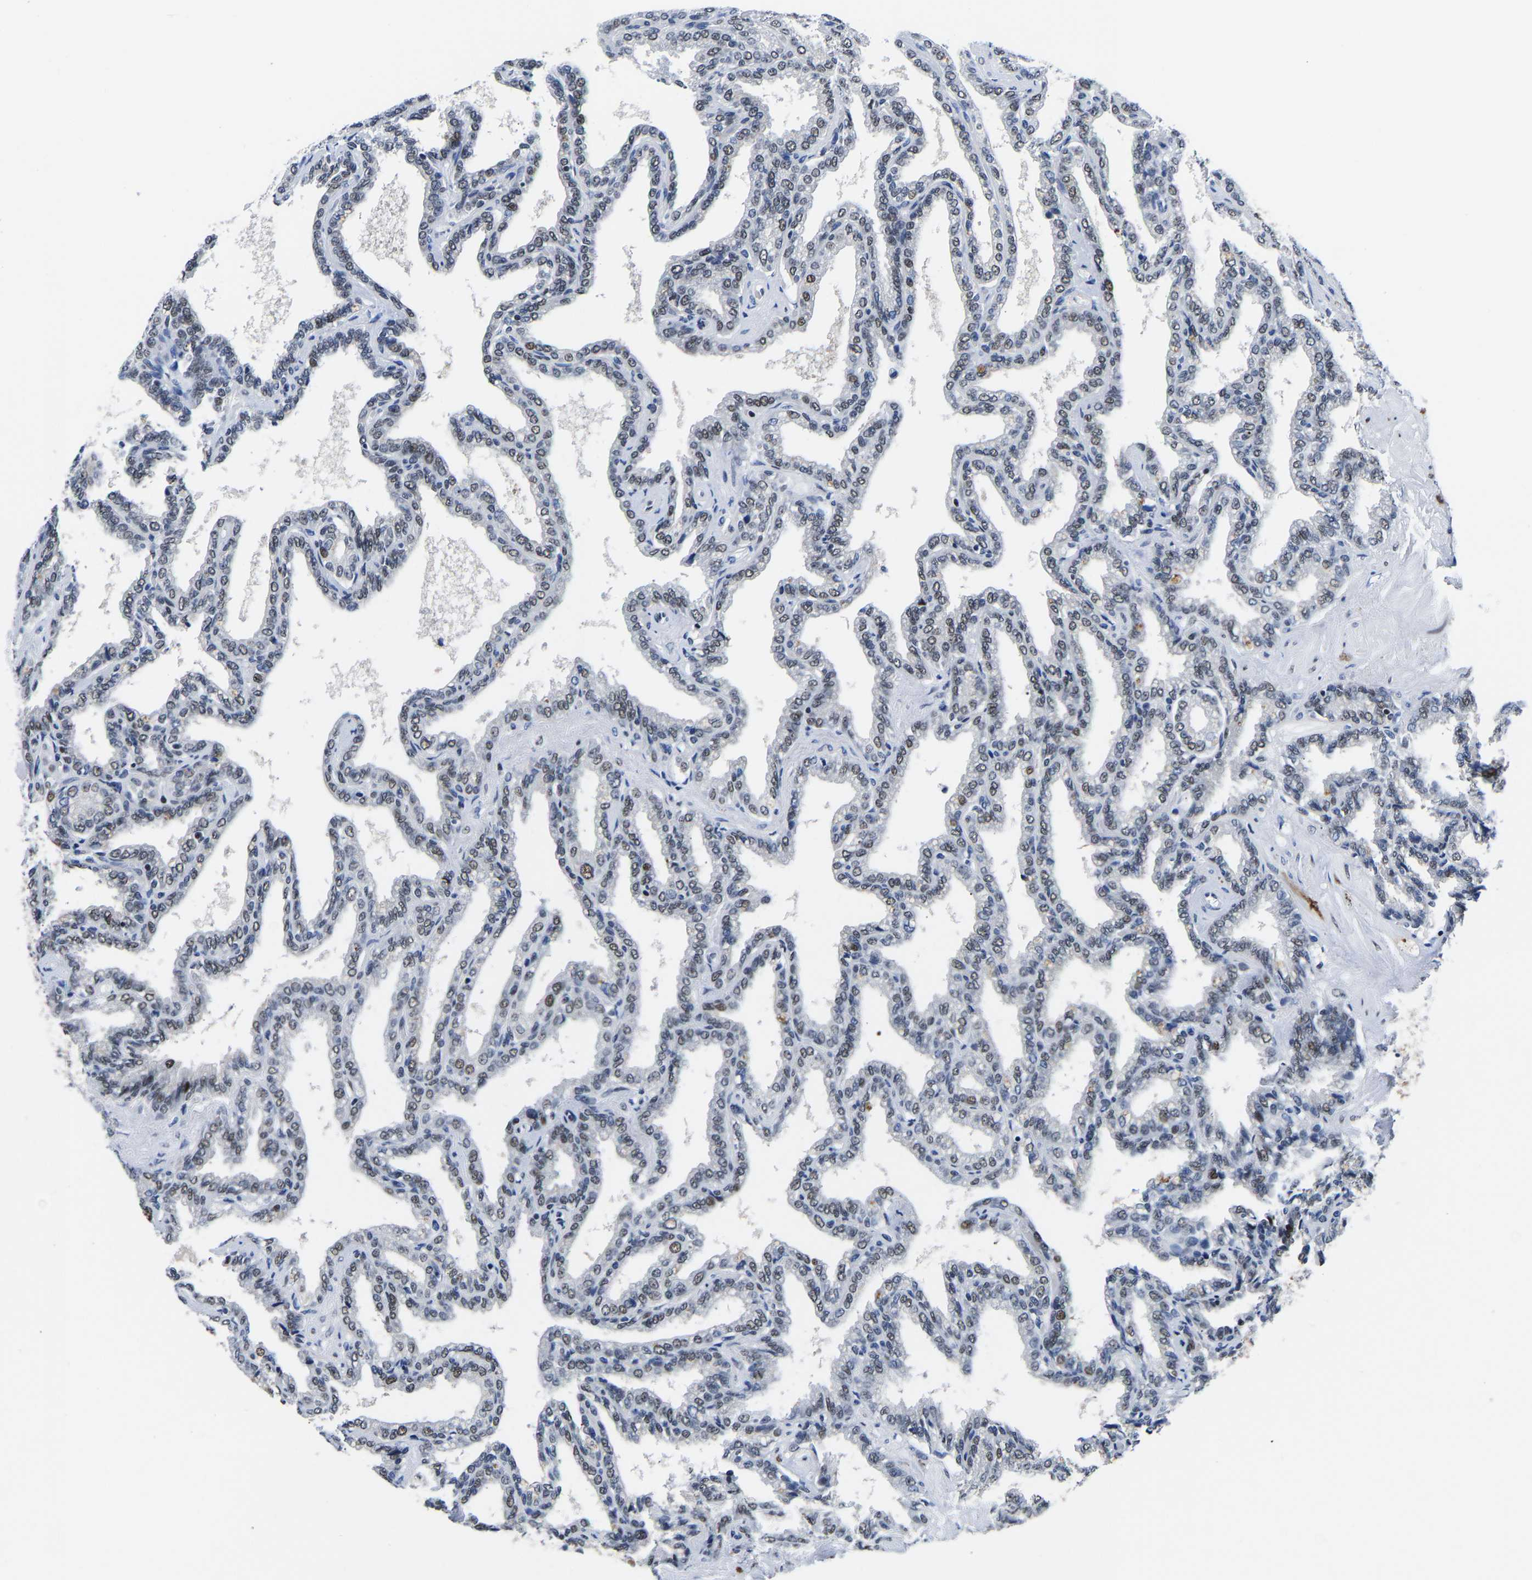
{"staining": {"intensity": "moderate", "quantity": "<25%", "location": "nuclear"}, "tissue": "seminal vesicle", "cell_type": "Glandular cells", "image_type": "normal", "snomed": [{"axis": "morphology", "description": "Normal tissue, NOS"}, {"axis": "topography", "description": "Seminal veicle"}], "caption": "Moderate nuclear staining for a protein is seen in about <25% of glandular cells of benign seminal vesicle using immunohistochemistry (IHC).", "gene": "PTRHD1", "patient": {"sex": "male", "age": 46}}